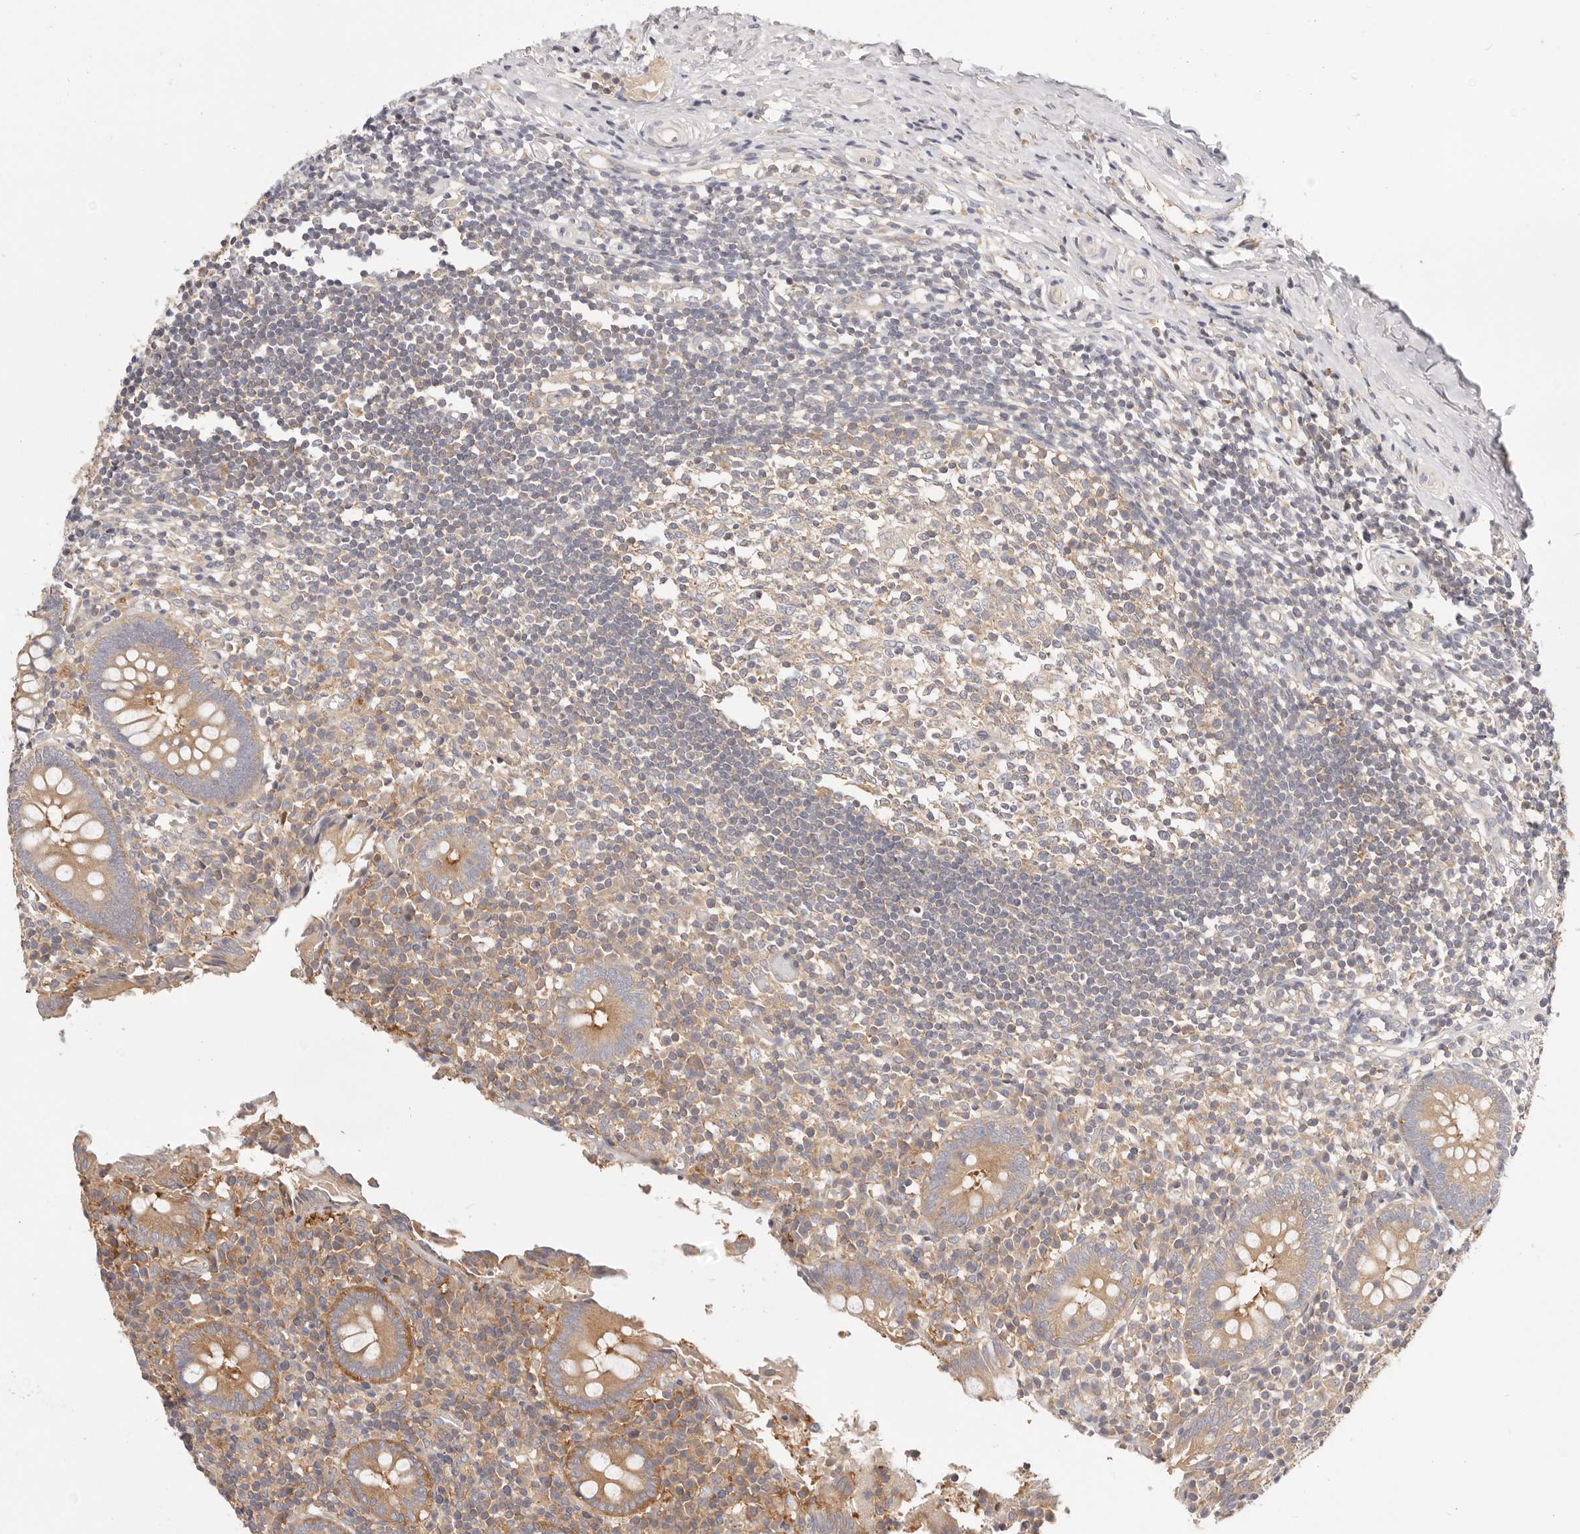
{"staining": {"intensity": "moderate", "quantity": ">75%", "location": "cytoplasmic/membranous"}, "tissue": "appendix", "cell_type": "Glandular cells", "image_type": "normal", "snomed": [{"axis": "morphology", "description": "Normal tissue, NOS"}, {"axis": "topography", "description": "Appendix"}], "caption": "DAB immunohistochemical staining of unremarkable human appendix reveals moderate cytoplasmic/membranous protein staining in about >75% of glandular cells. The protein of interest is shown in brown color, while the nuclei are stained blue.", "gene": "KCMF1", "patient": {"sex": "female", "age": 17}}